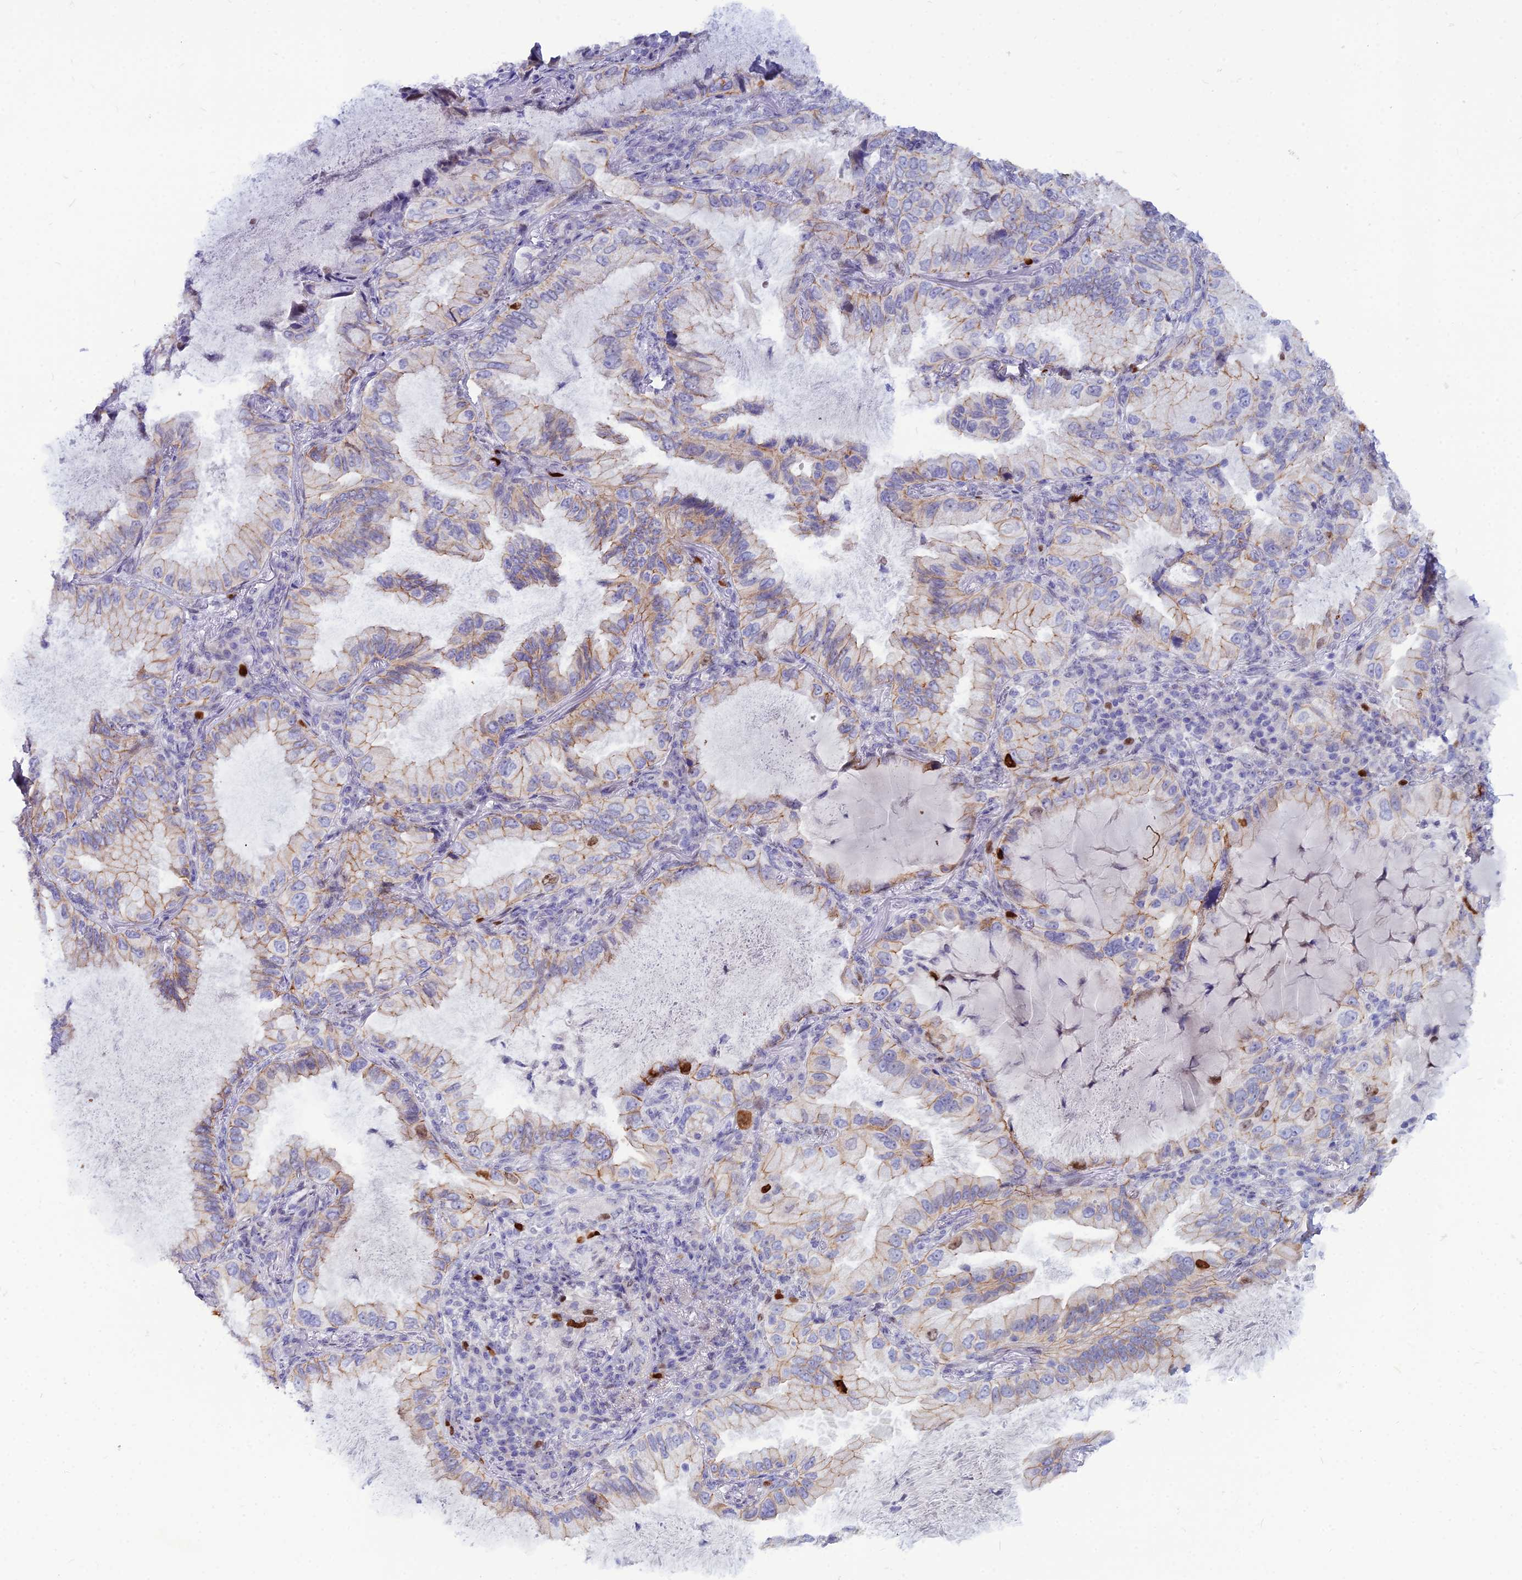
{"staining": {"intensity": "weak", "quantity": "25%-75%", "location": "cytoplasmic/membranous"}, "tissue": "lung cancer", "cell_type": "Tumor cells", "image_type": "cancer", "snomed": [{"axis": "morphology", "description": "Adenocarcinoma, NOS"}, {"axis": "topography", "description": "Lung"}], "caption": "Protein expression analysis of lung cancer reveals weak cytoplasmic/membranous expression in about 25%-75% of tumor cells. Ihc stains the protein of interest in brown and the nuclei are stained blue.", "gene": "NUSAP1", "patient": {"sex": "female", "age": 69}}